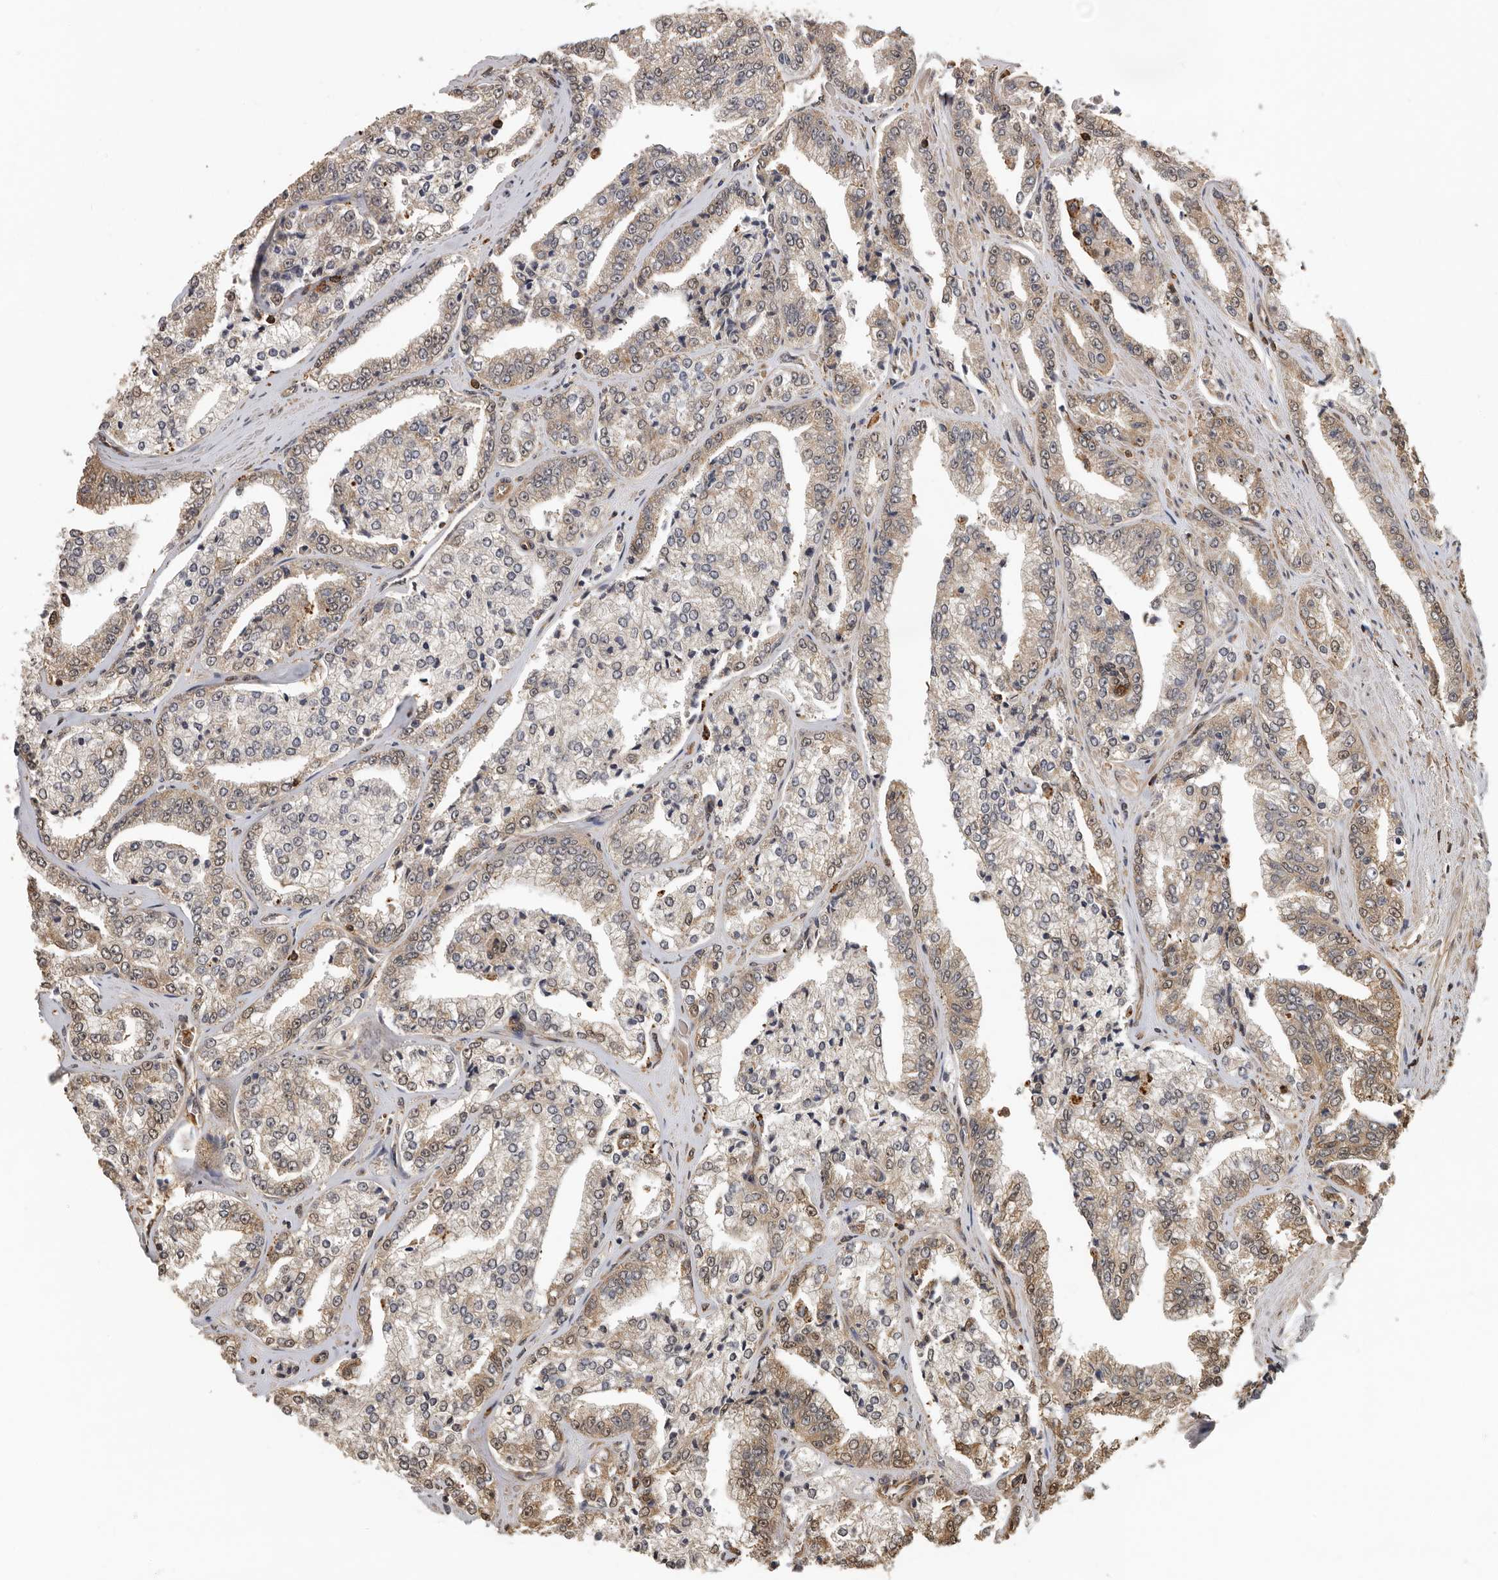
{"staining": {"intensity": "weak", "quantity": ">75%", "location": "cytoplasmic/membranous"}, "tissue": "prostate cancer", "cell_type": "Tumor cells", "image_type": "cancer", "snomed": [{"axis": "morphology", "description": "Adenocarcinoma, High grade"}, {"axis": "topography", "description": "Prostate"}], "caption": "A low amount of weak cytoplasmic/membranous positivity is present in approximately >75% of tumor cells in prostate high-grade adenocarcinoma tissue.", "gene": "RNF157", "patient": {"sex": "male", "age": 71}}